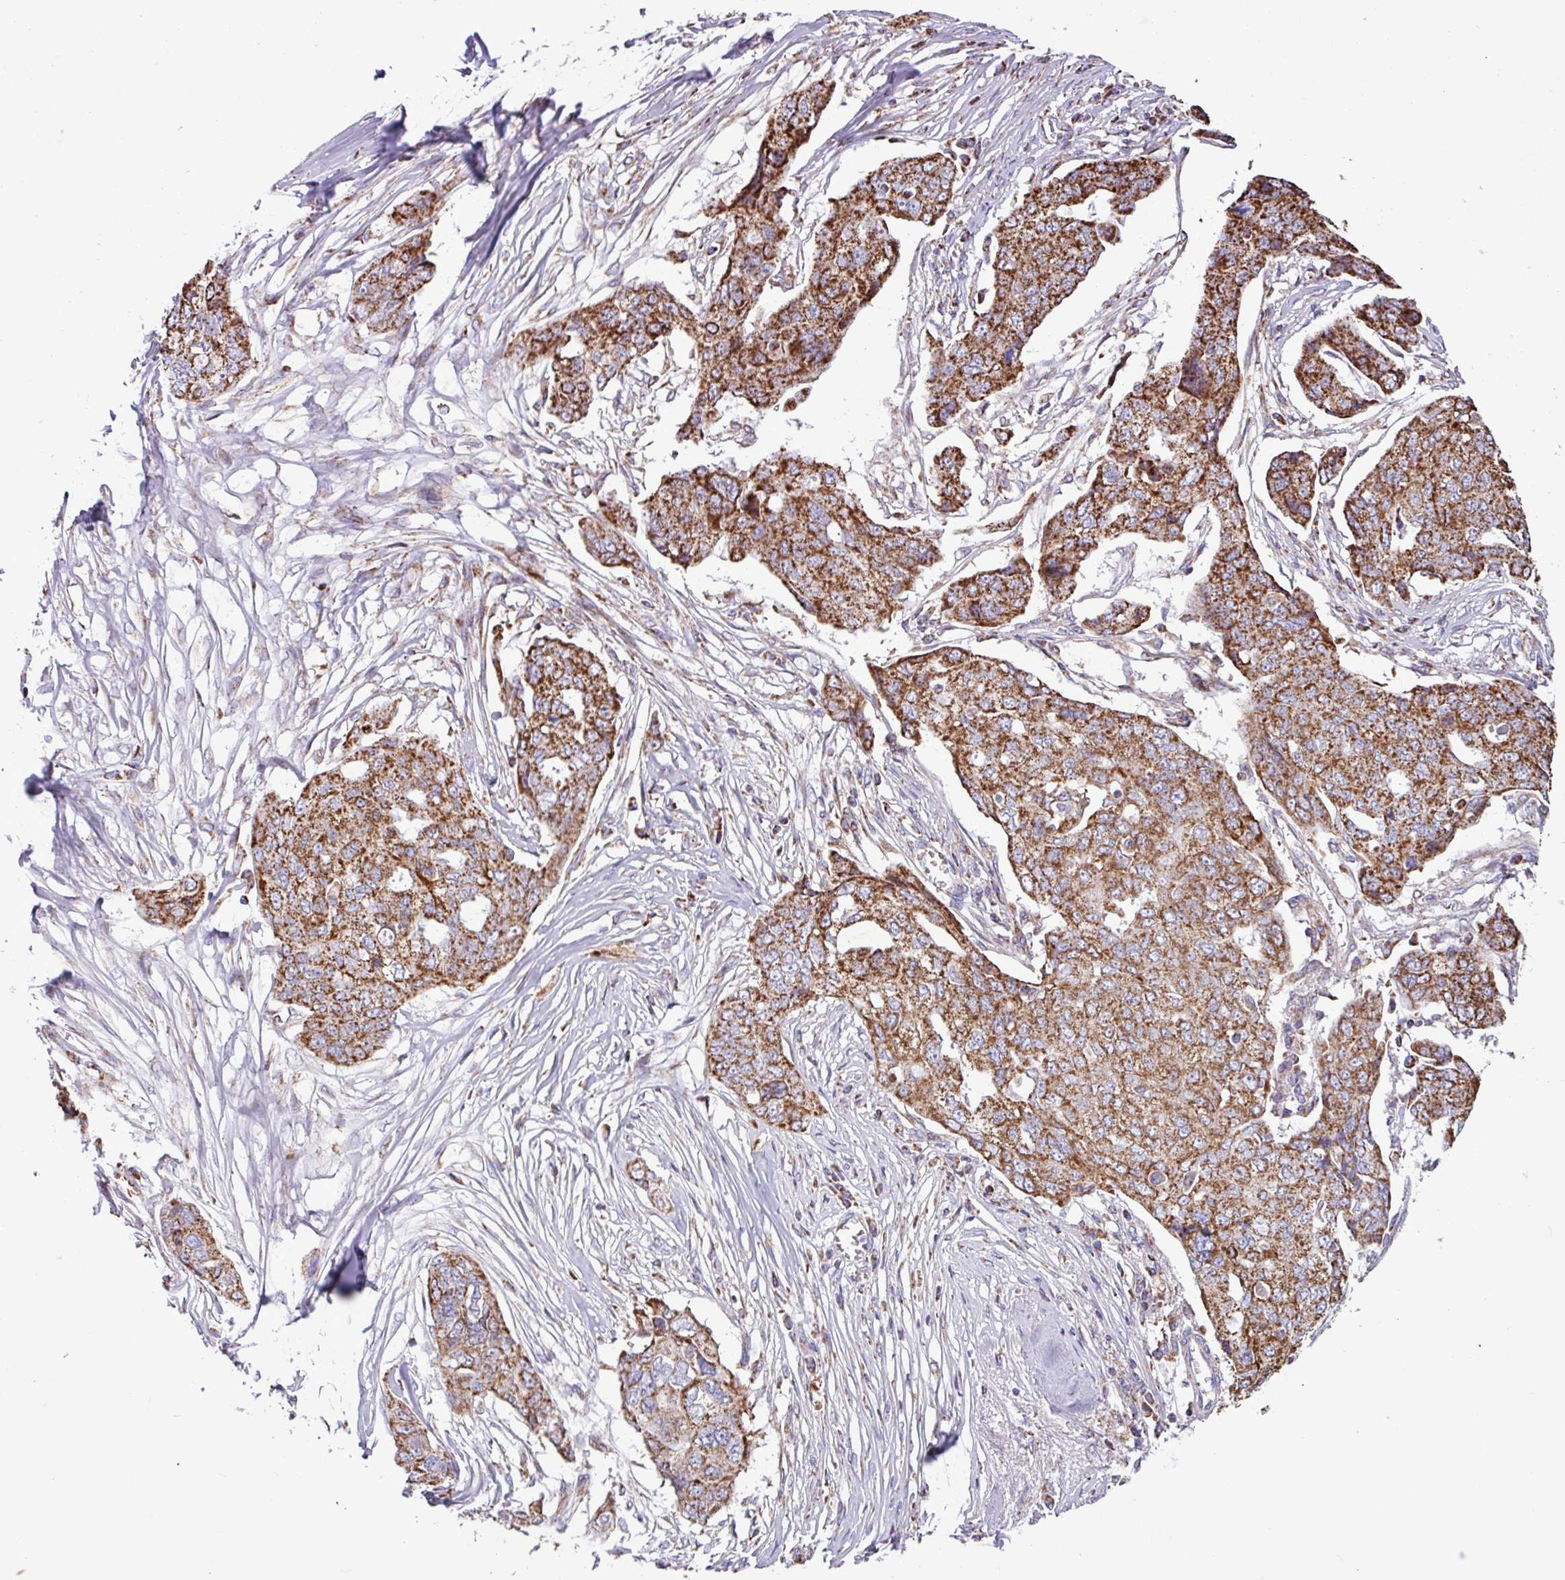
{"staining": {"intensity": "strong", "quantity": ">75%", "location": "cytoplasmic/membranous"}, "tissue": "ovarian cancer", "cell_type": "Tumor cells", "image_type": "cancer", "snomed": [{"axis": "morphology", "description": "Carcinoma, endometroid"}, {"axis": "topography", "description": "Ovary"}], "caption": "Strong cytoplasmic/membranous expression is identified in about >75% of tumor cells in endometroid carcinoma (ovarian). (DAB (3,3'-diaminobenzidine) = brown stain, brightfield microscopy at high magnification).", "gene": "RTL3", "patient": {"sex": "female", "age": 70}}